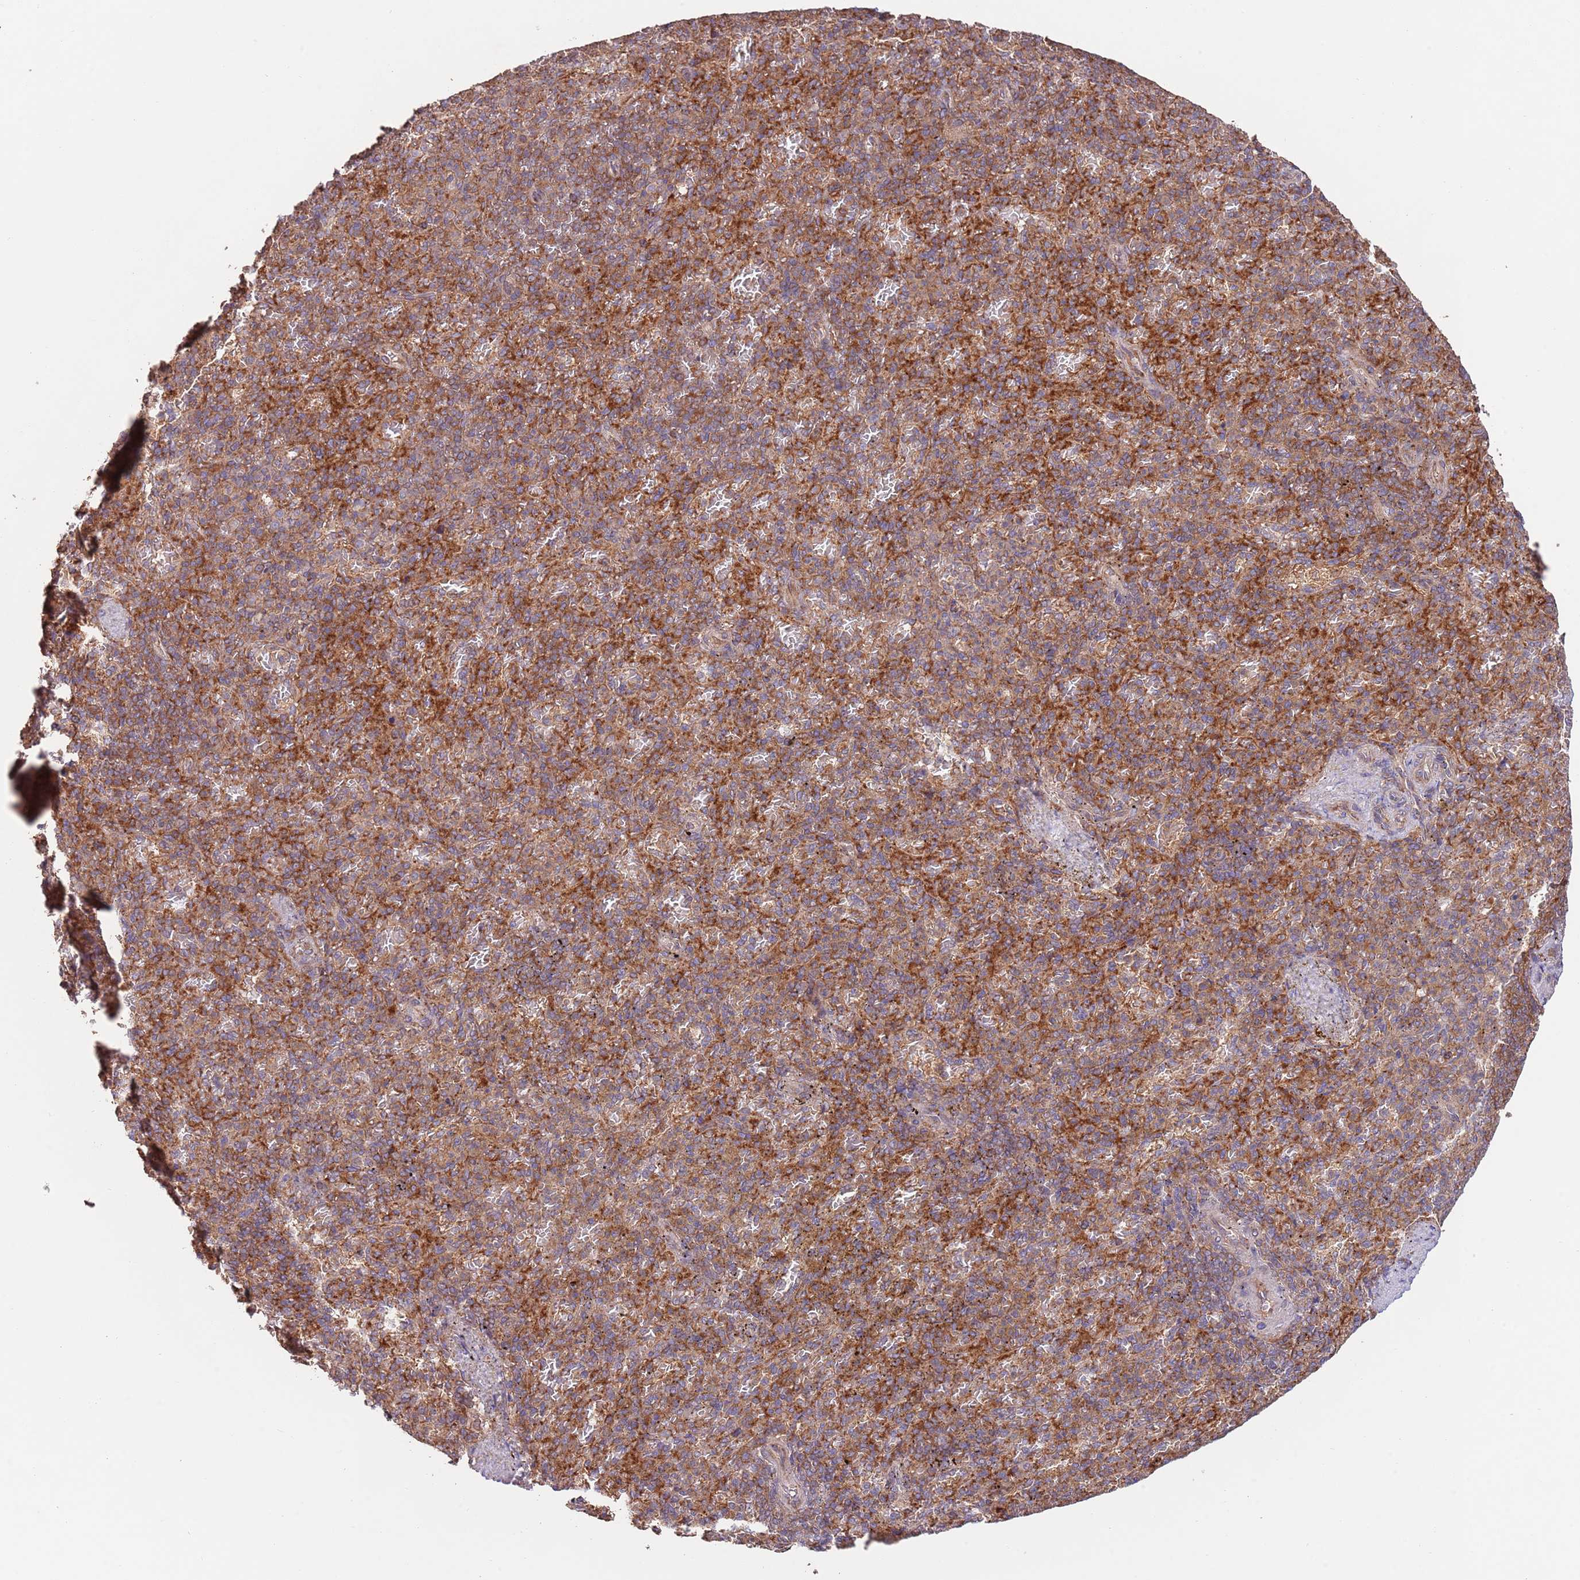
{"staining": {"intensity": "strong", "quantity": "25%-75%", "location": "cytoplasmic/membranous"}, "tissue": "spleen", "cell_type": "Cells in red pulp", "image_type": "normal", "snomed": [{"axis": "morphology", "description": "Normal tissue, NOS"}, {"axis": "topography", "description": "Spleen"}], "caption": "A high amount of strong cytoplasmic/membranous expression is seen in about 25%-75% of cells in red pulp in normal spleen.", "gene": "RNF19B", "patient": {"sex": "female", "age": 74}}